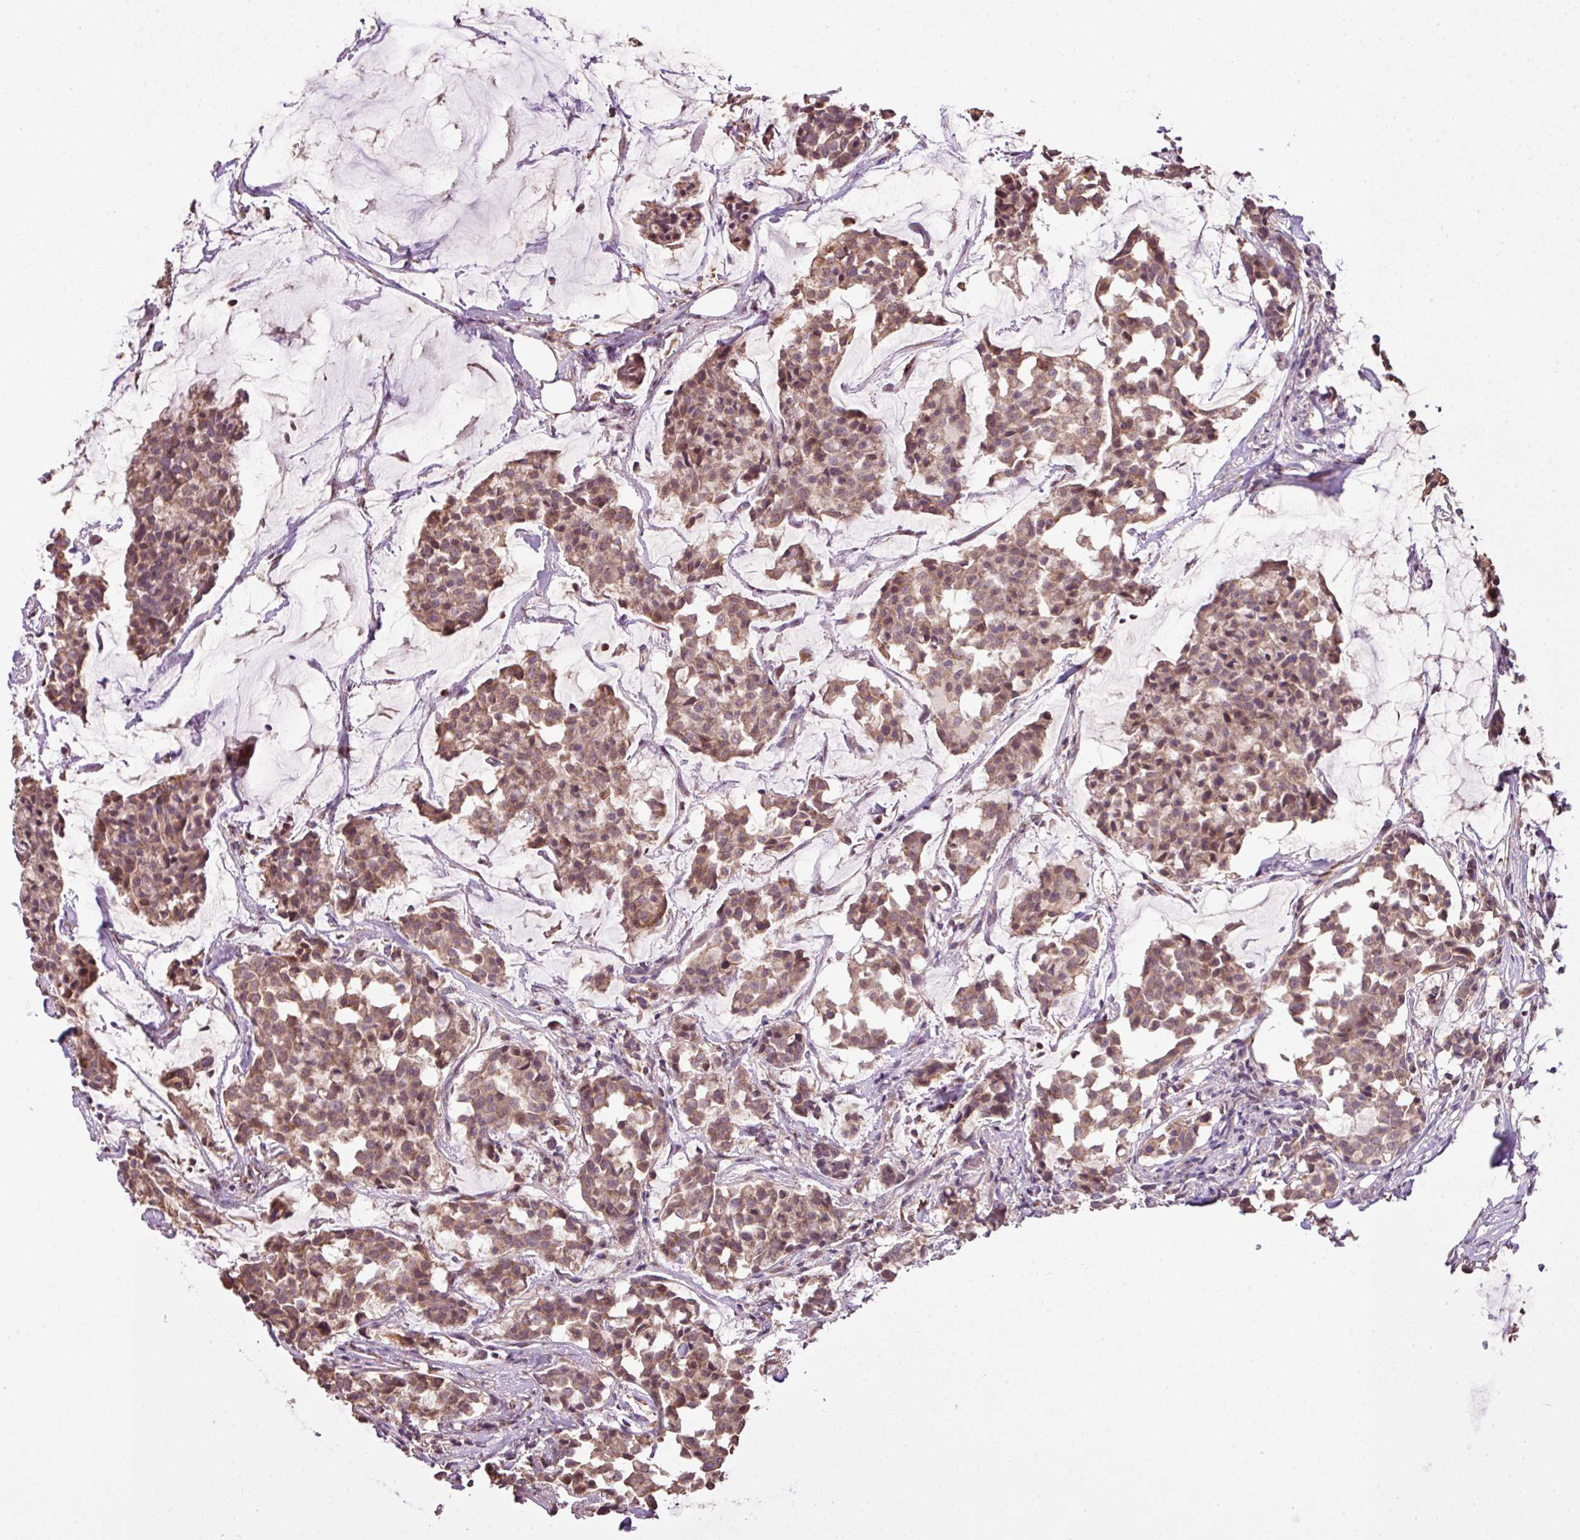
{"staining": {"intensity": "moderate", "quantity": ">75%", "location": "cytoplasmic/membranous,nuclear"}, "tissue": "breast cancer", "cell_type": "Tumor cells", "image_type": "cancer", "snomed": [{"axis": "morphology", "description": "Duct carcinoma"}, {"axis": "topography", "description": "Breast"}], "caption": "This micrograph reveals IHC staining of invasive ductal carcinoma (breast), with medium moderate cytoplasmic/membranous and nuclear positivity in about >75% of tumor cells.", "gene": "SMCO4", "patient": {"sex": "female", "age": 93}}